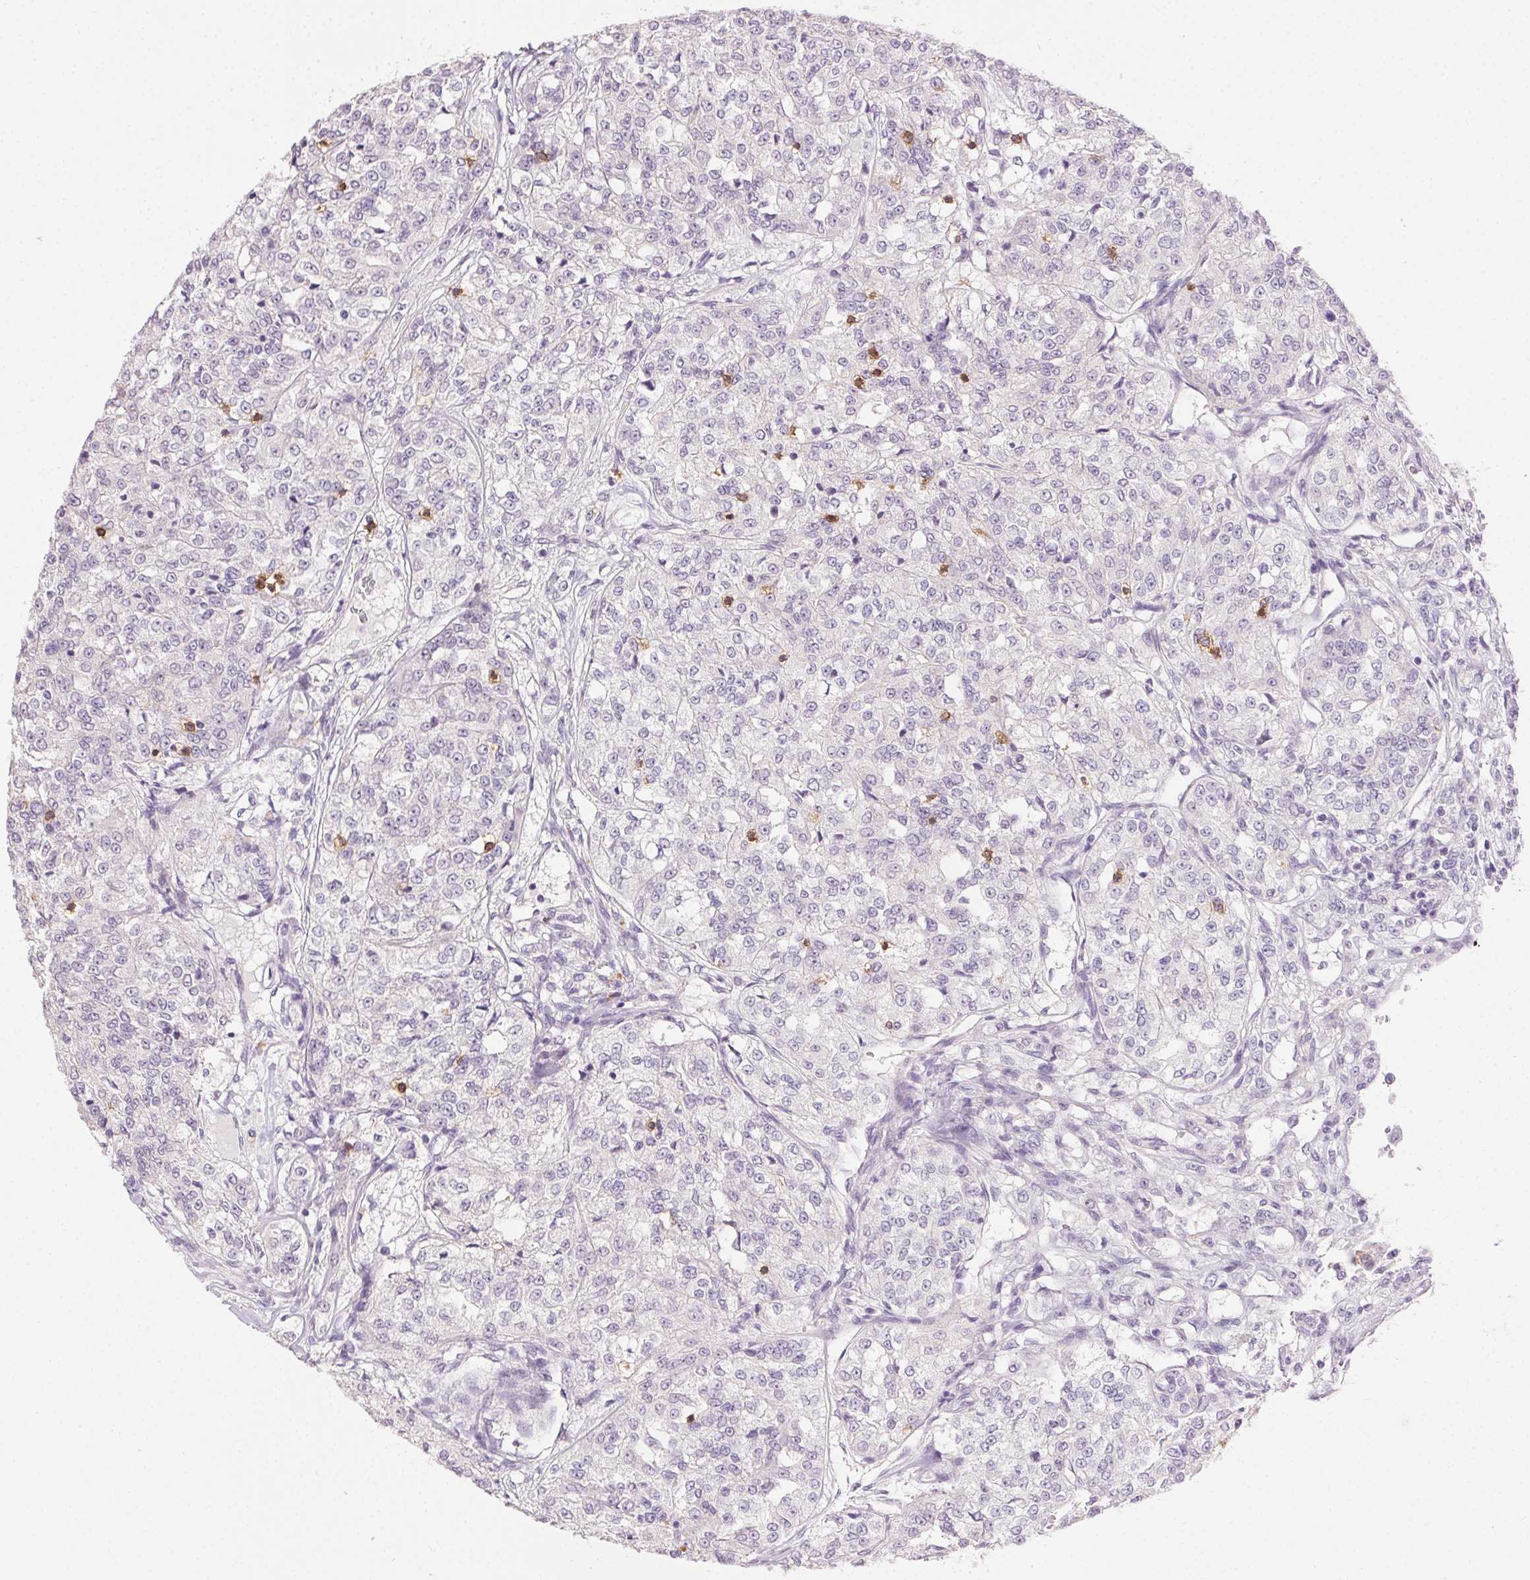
{"staining": {"intensity": "negative", "quantity": "none", "location": "none"}, "tissue": "renal cancer", "cell_type": "Tumor cells", "image_type": "cancer", "snomed": [{"axis": "morphology", "description": "Adenocarcinoma, NOS"}, {"axis": "topography", "description": "Kidney"}], "caption": "This photomicrograph is of adenocarcinoma (renal) stained with immunohistochemistry (IHC) to label a protein in brown with the nuclei are counter-stained blue. There is no expression in tumor cells.", "gene": "AKAP5", "patient": {"sex": "female", "age": 63}}